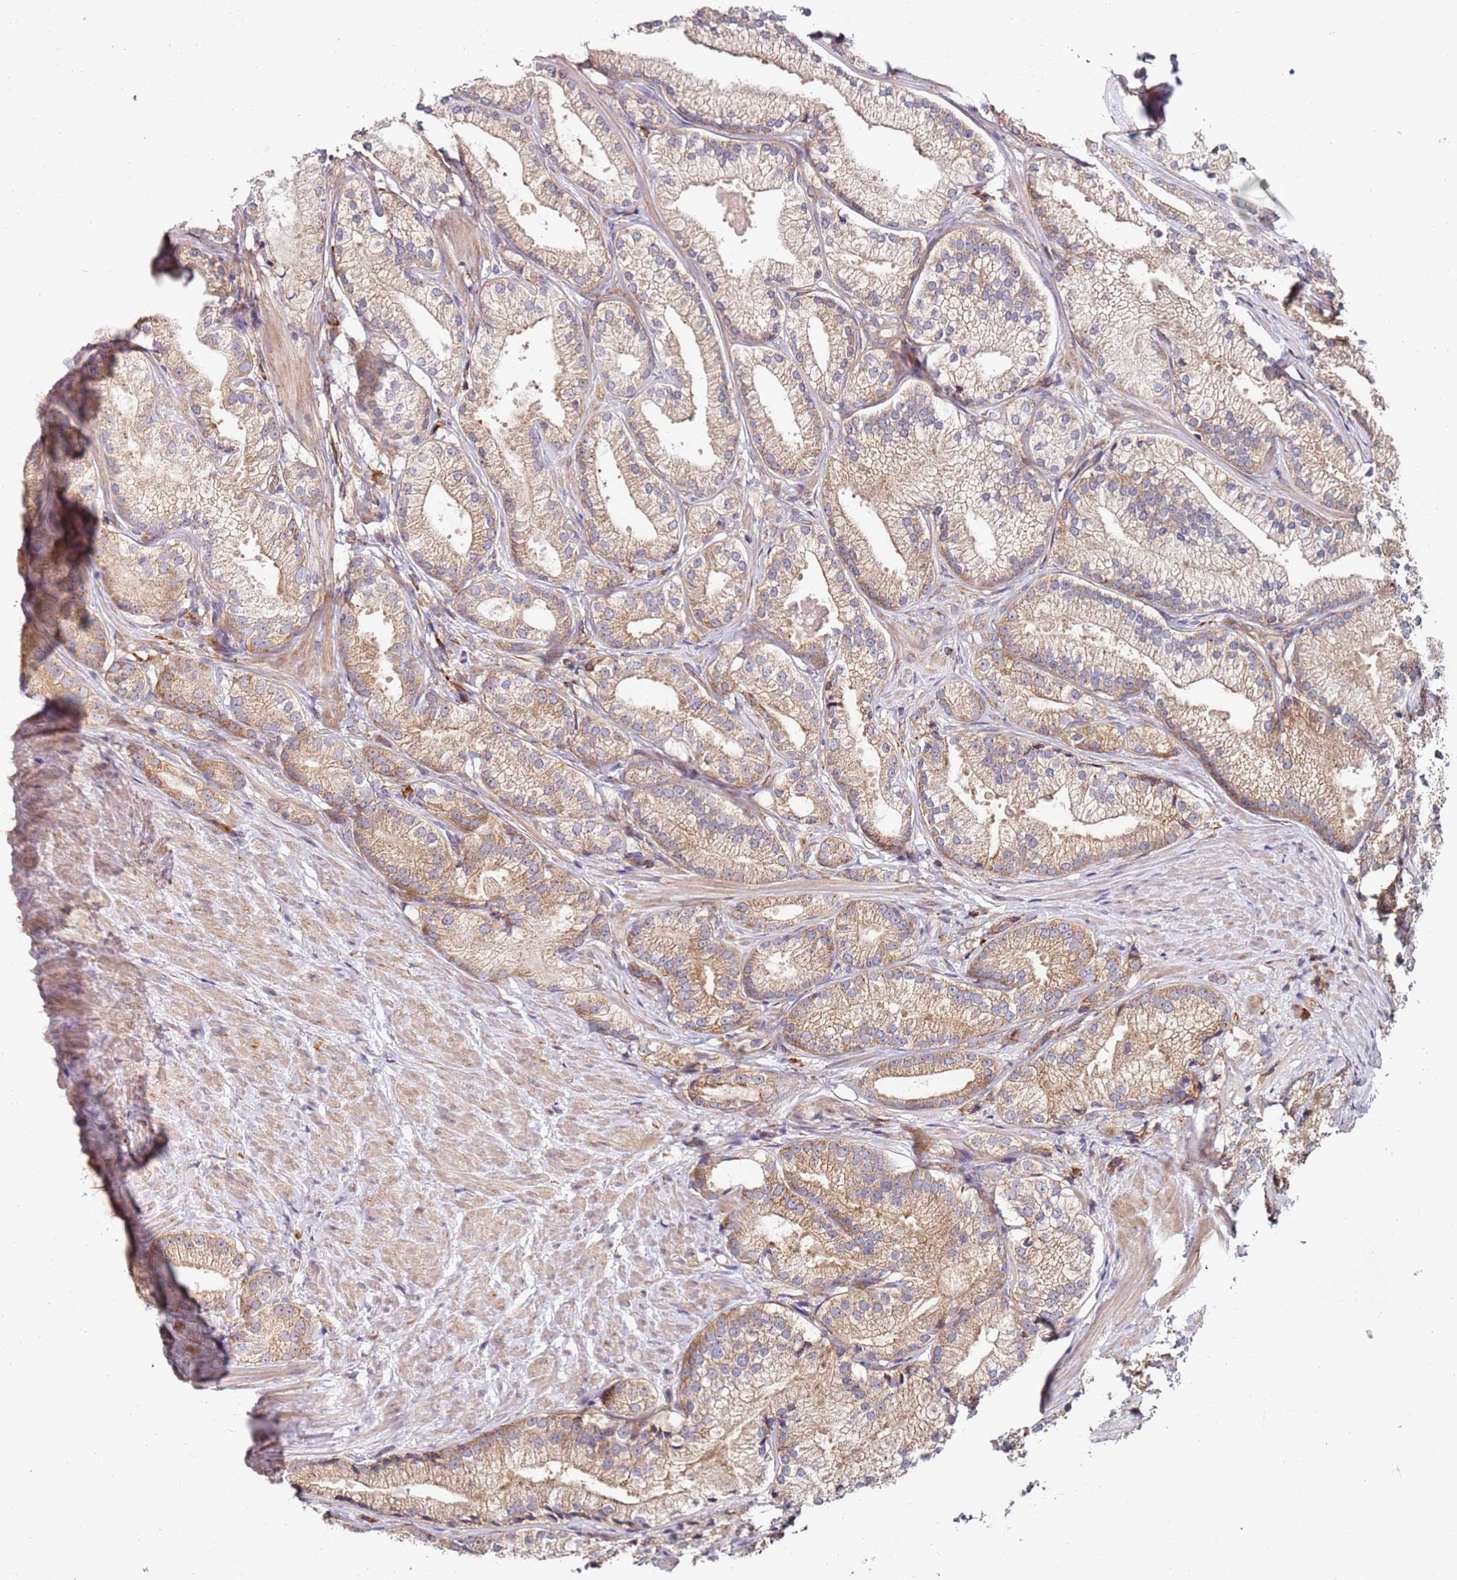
{"staining": {"intensity": "weak", "quantity": ">75%", "location": "cytoplasmic/membranous"}, "tissue": "prostate cancer", "cell_type": "Tumor cells", "image_type": "cancer", "snomed": [{"axis": "morphology", "description": "Adenocarcinoma, Low grade"}, {"axis": "topography", "description": "Prostate"}], "caption": "Prostate cancer (adenocarcinoma (low-grade)) stained with immunohistochemistry (IHC) exhibits weak cytoplasmic/membranous positivity in about >75% of tumor cells.", "gene": "RPS3A", "patient": {"sex": "male", "age": 57}}